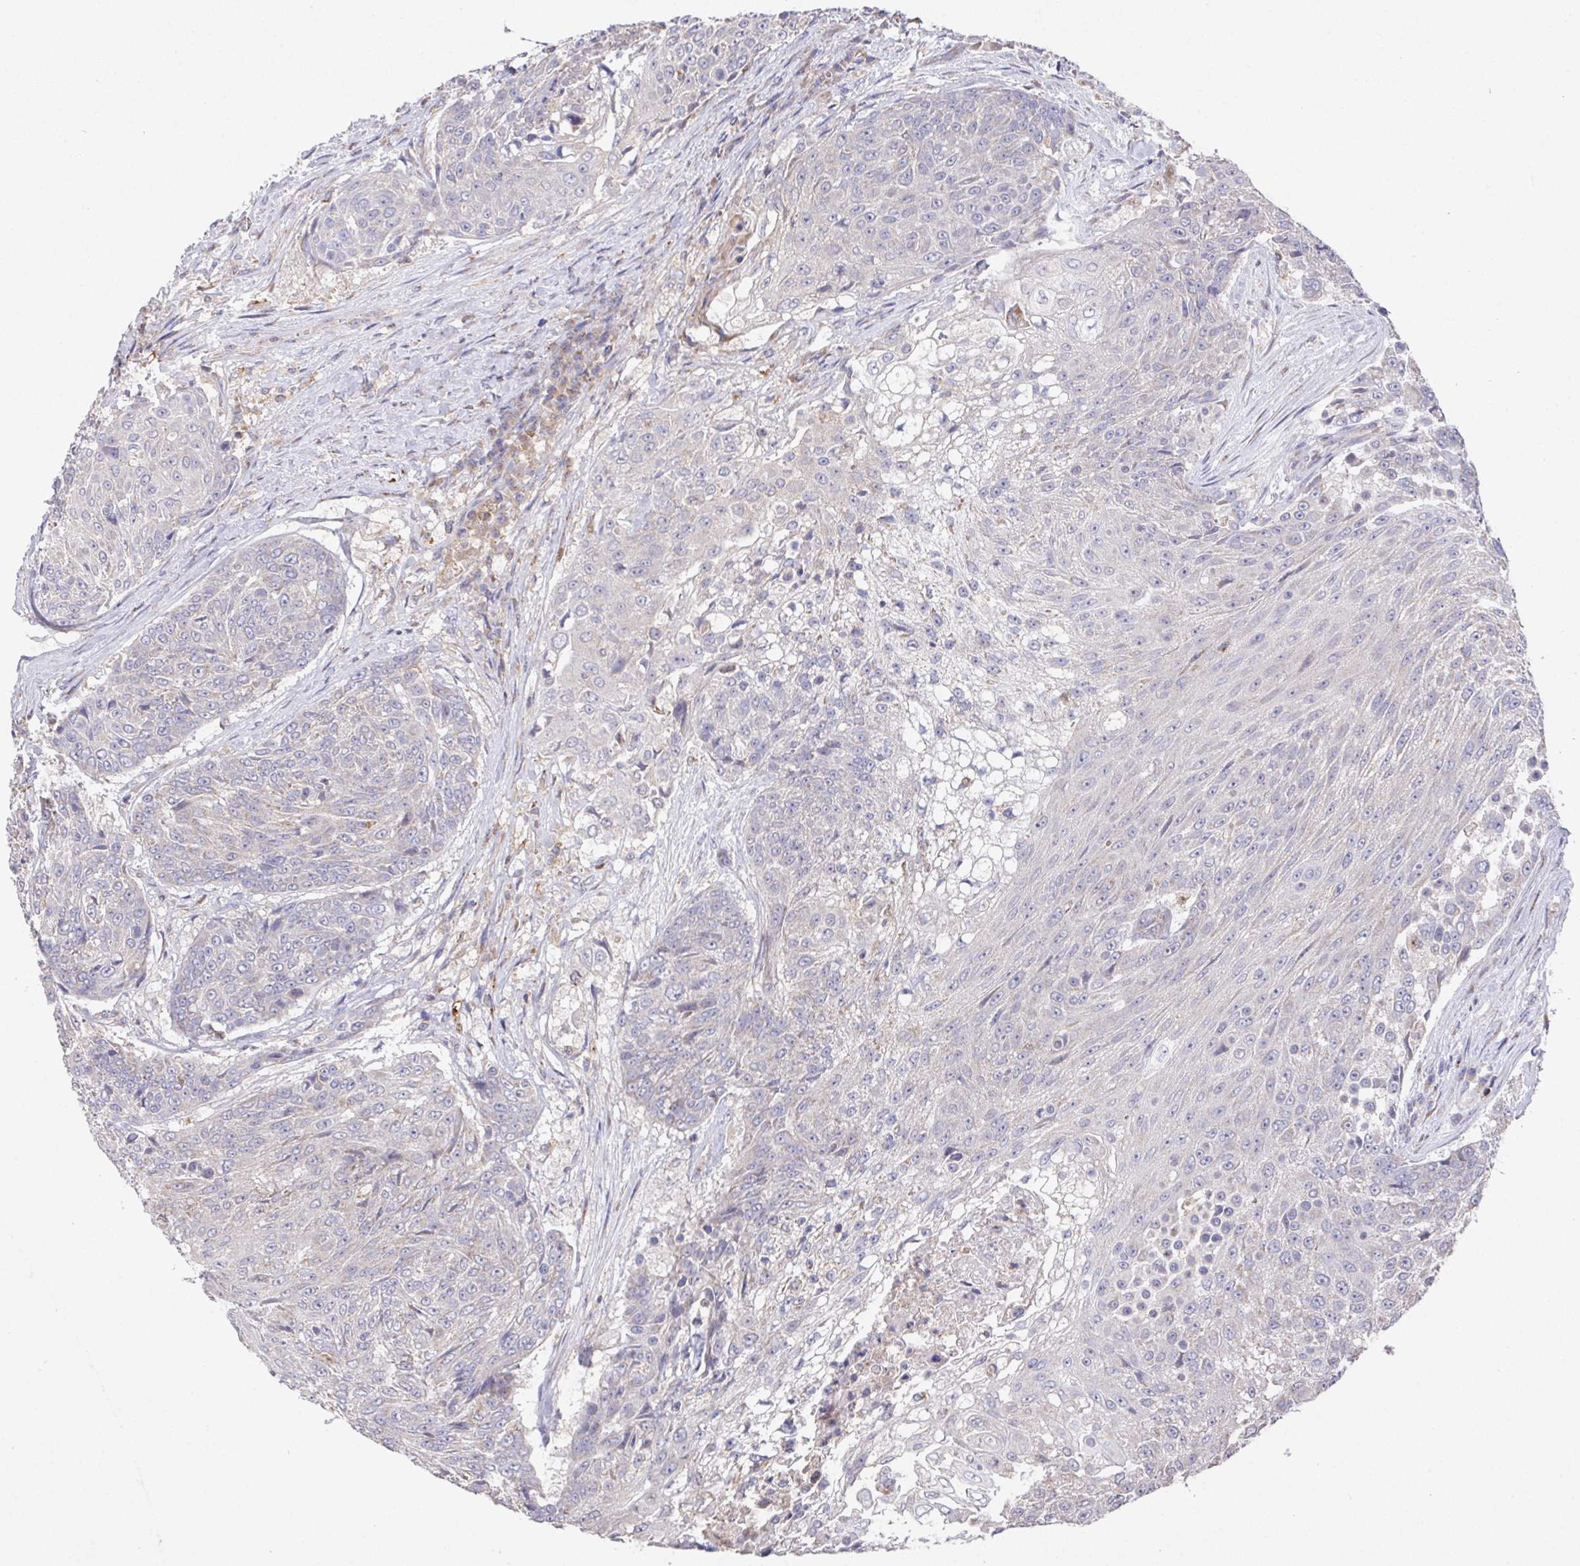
{"staining": {"intensity": "negative", "quantity": "none", "location": "none"}, "tissue": "urothelial cancer", "cell_type": "Tumor cells", "image_type": "cancer", "snomed": [{"axis": "morphology", "description": "Urothelial carcinoma, High grade"}, {"axis": "topography", "description": "Urinary bladder"}], "caption": "This is an immunohistochemistry micrograph of urothelial cancer. There is no staining in tumor cells.", "gene": "FAM241A", "patient": {"sex": "female", "age": 63}}